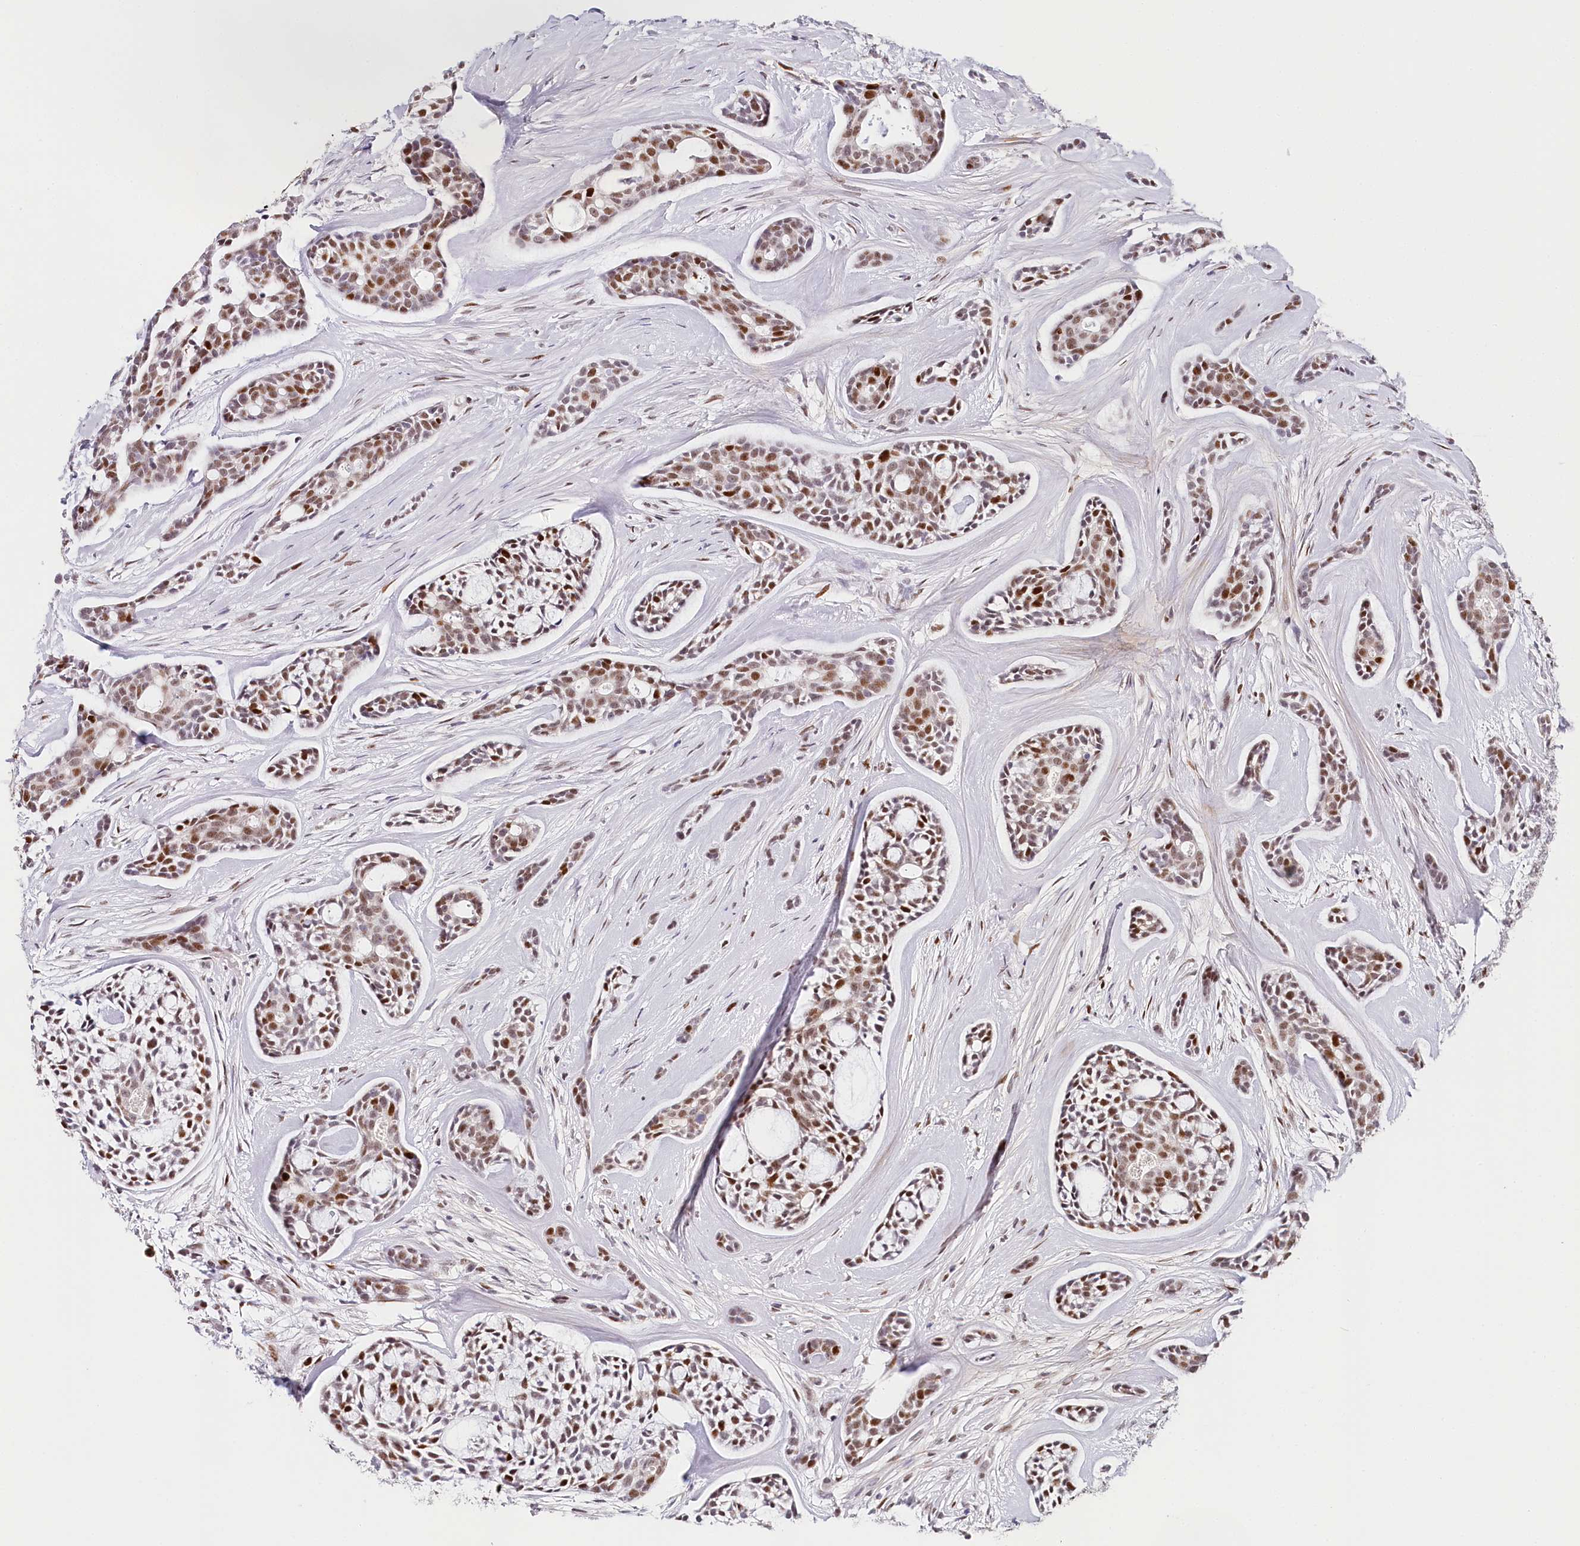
{"staining": {"intensity": "moderate", "quantity": ">75%", "location": "nuclear"}, "tissue": "head and neck cancer", "cell_type": "Tumor cells", "image_type": "cancer", "snomed": [{"axis": "morphology", "description": "Adenocarcinoma, NOS"}, {"axis": "topography", "description": "Subcutis"}, {"axis": "topography", "description": "Head-Neck"}], "caption": "Head and neck cancer stained with DAB (3,3'-diaminobenzidine) immunohistochemistry (IHC) shows medium levels of moderate nuclear staining in approximately >75% of tumor cells.", "gene": "TP53", "patient": {"sex": "female", "age": 73}}